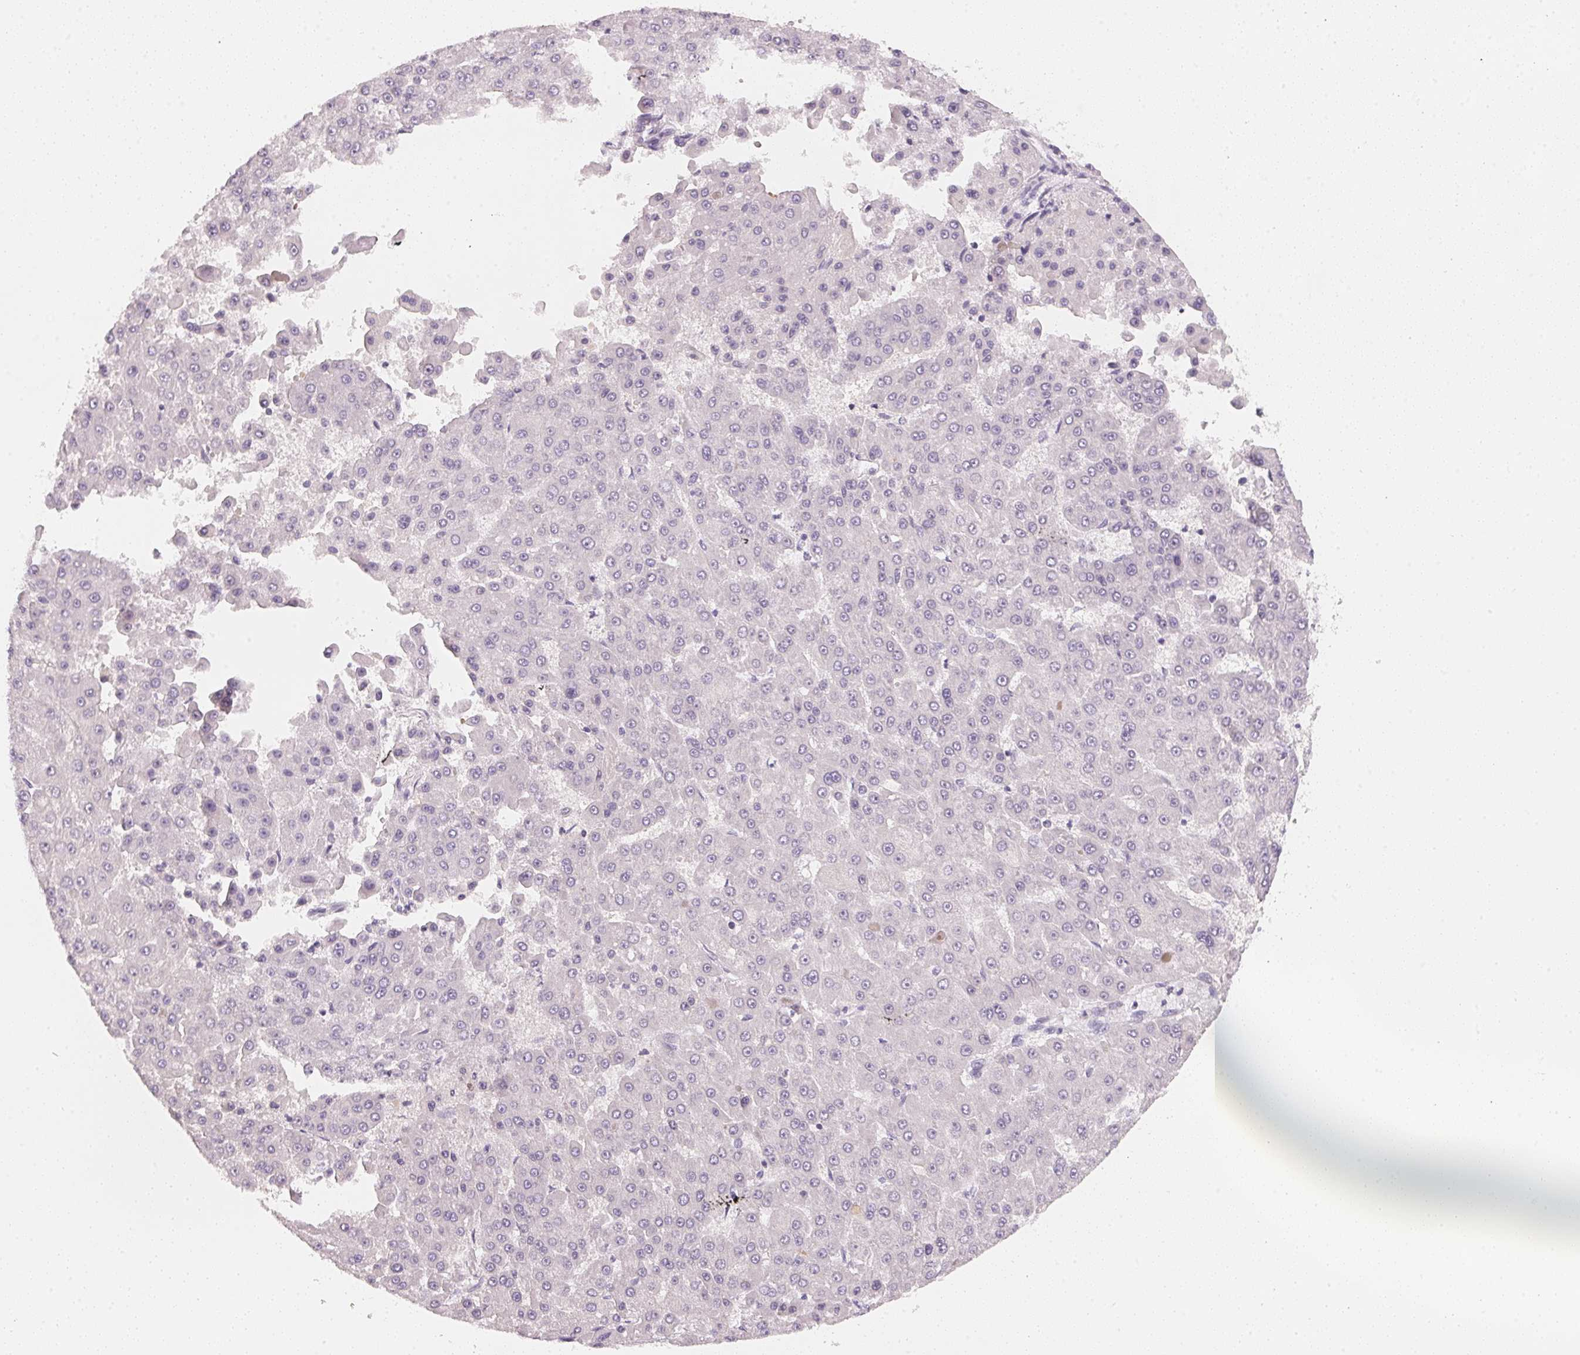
{"staining": {"intensity": "negative", "quantity": "none", "location": "none"}, "tissue": "liver cancer", "cell_type": "Tumor cells", "image_type": "cancer", "snomed": [{"axis": "morphology", "description": "Carcinoma, Hepatocellular, NOS"}, {"axis": "topography", "description": "Liver"}], "caption": "Immunohistochemistry (IHC) of human liver cancer shows no expression in tumor cells.", "gene": "CFAP276", "patient": {"sex": "male", "age": 78}}